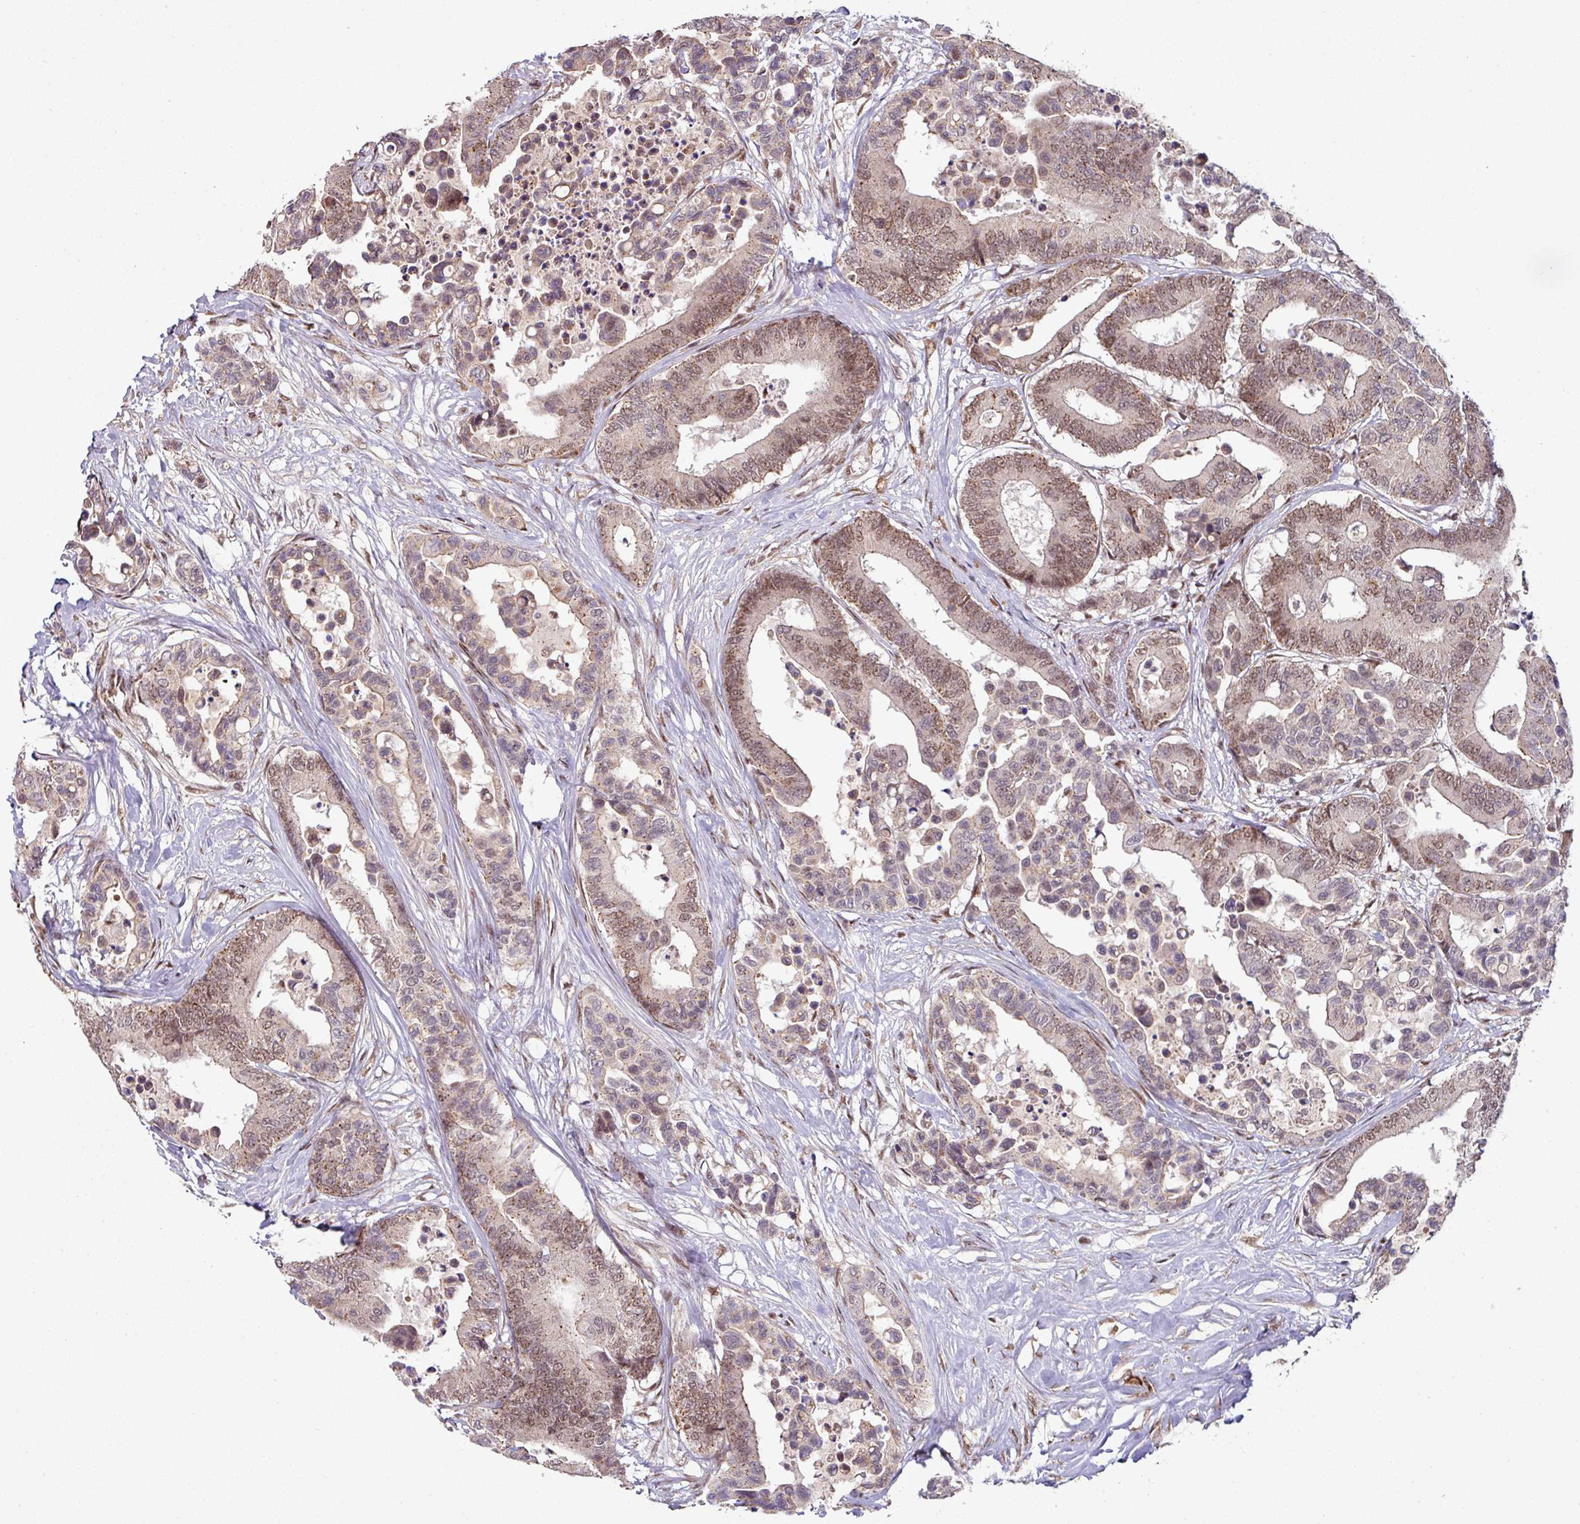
{"staining": {"intensity": "moderate", "quantity": ">75%", "location": "nuclear"}, "tissue": "colorectal cancer", "cell_type": "Tumor cells", "image_type": "cancer", "snomed": [{"axis": "morphology", "description": "Normal tissue, NOS"}, {"axis": "morphology", "description": "Adenocarcinoma, NOS"}, {"axis": "topography", "description": "Colon"}], "caption": "Moderate nuclear protein positivity is identified in about >75% of tumor cells in colorectal adenocarcinoma. (brown staining indicates protein expression, while blue staining denotes nuclei).", "gene": "PHF23", "patient": {"sex": "male", "age": 82}}